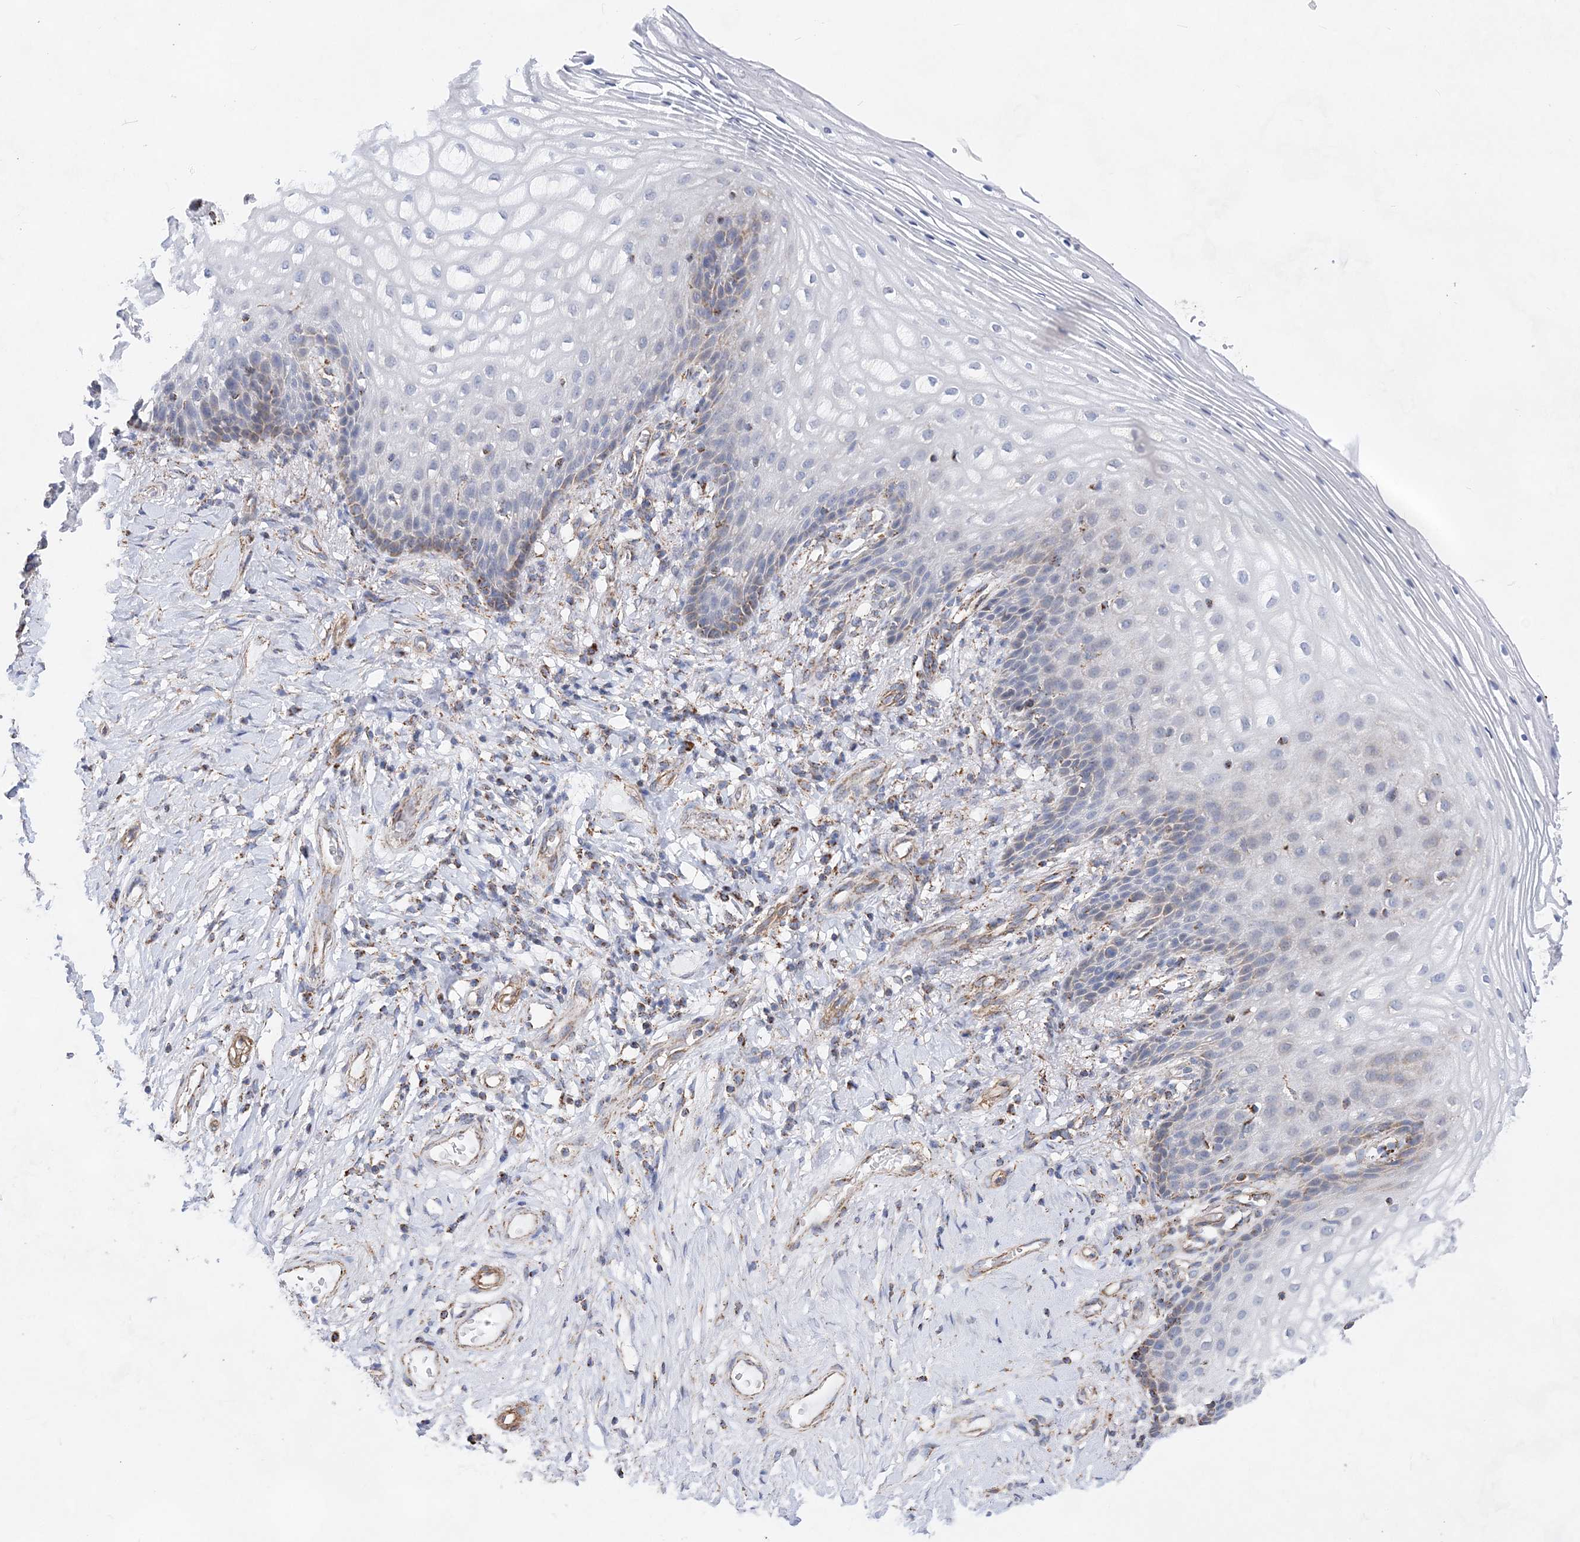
{"staining": {"intensity": "weak", "quantity": "<25%", "location": "cytoplasmic/membranous"}, "tissue": "vagina", "cell_type": "Squamous epithelial cells", "image_type": "normal", "snomed": [{"axis": "morphology", "description": "Normal tissue, NOS"}, {"axis": "topography", "description": "Vagina"}], "caption": "This is an immunohistochemistry histopathology image of unremarkable human vagina. There is no expression in squamous epithelial cells.", "gene": "ACOT9", "patient": {"sex": "female", "age": 60}}